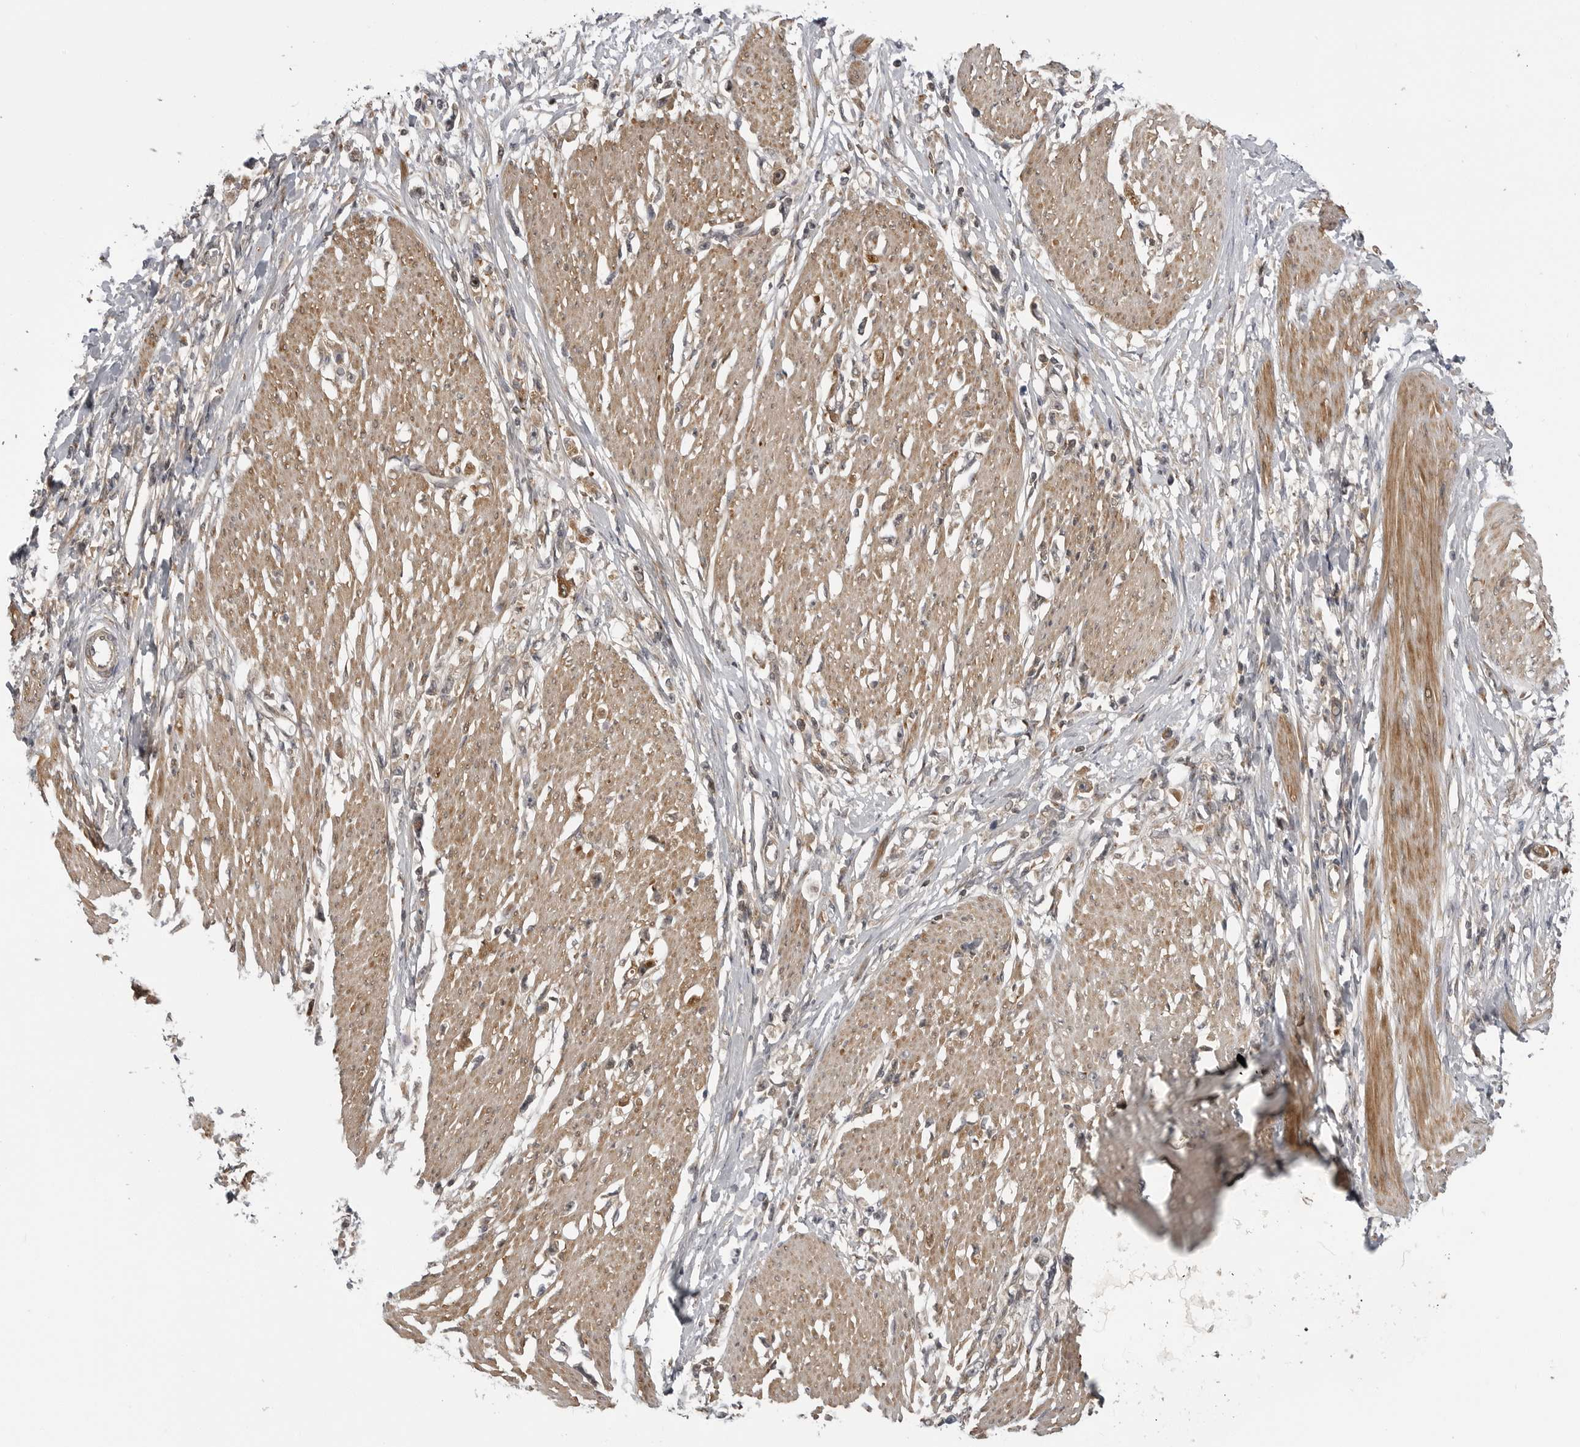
{"staining": {"intensity": "weak", "quantity": ">75%", "location": "cytoplasmic/membranous"}, "tissue": "stomach cancer", "cell_type": "Tumor cells", "image_type": "cancer", "snomed": [{"axis": "morphology", "description": "Adenocarcinoma, NOS"}, {"axis": "topography", "description": "Stomach"}], "caption": "Human stomach adenocarcinoma stained with a protein marker demonstrates weak staining in tumor cells.", "gene": "LRRC45", "patient": {"sex": "female", "age": 59}}